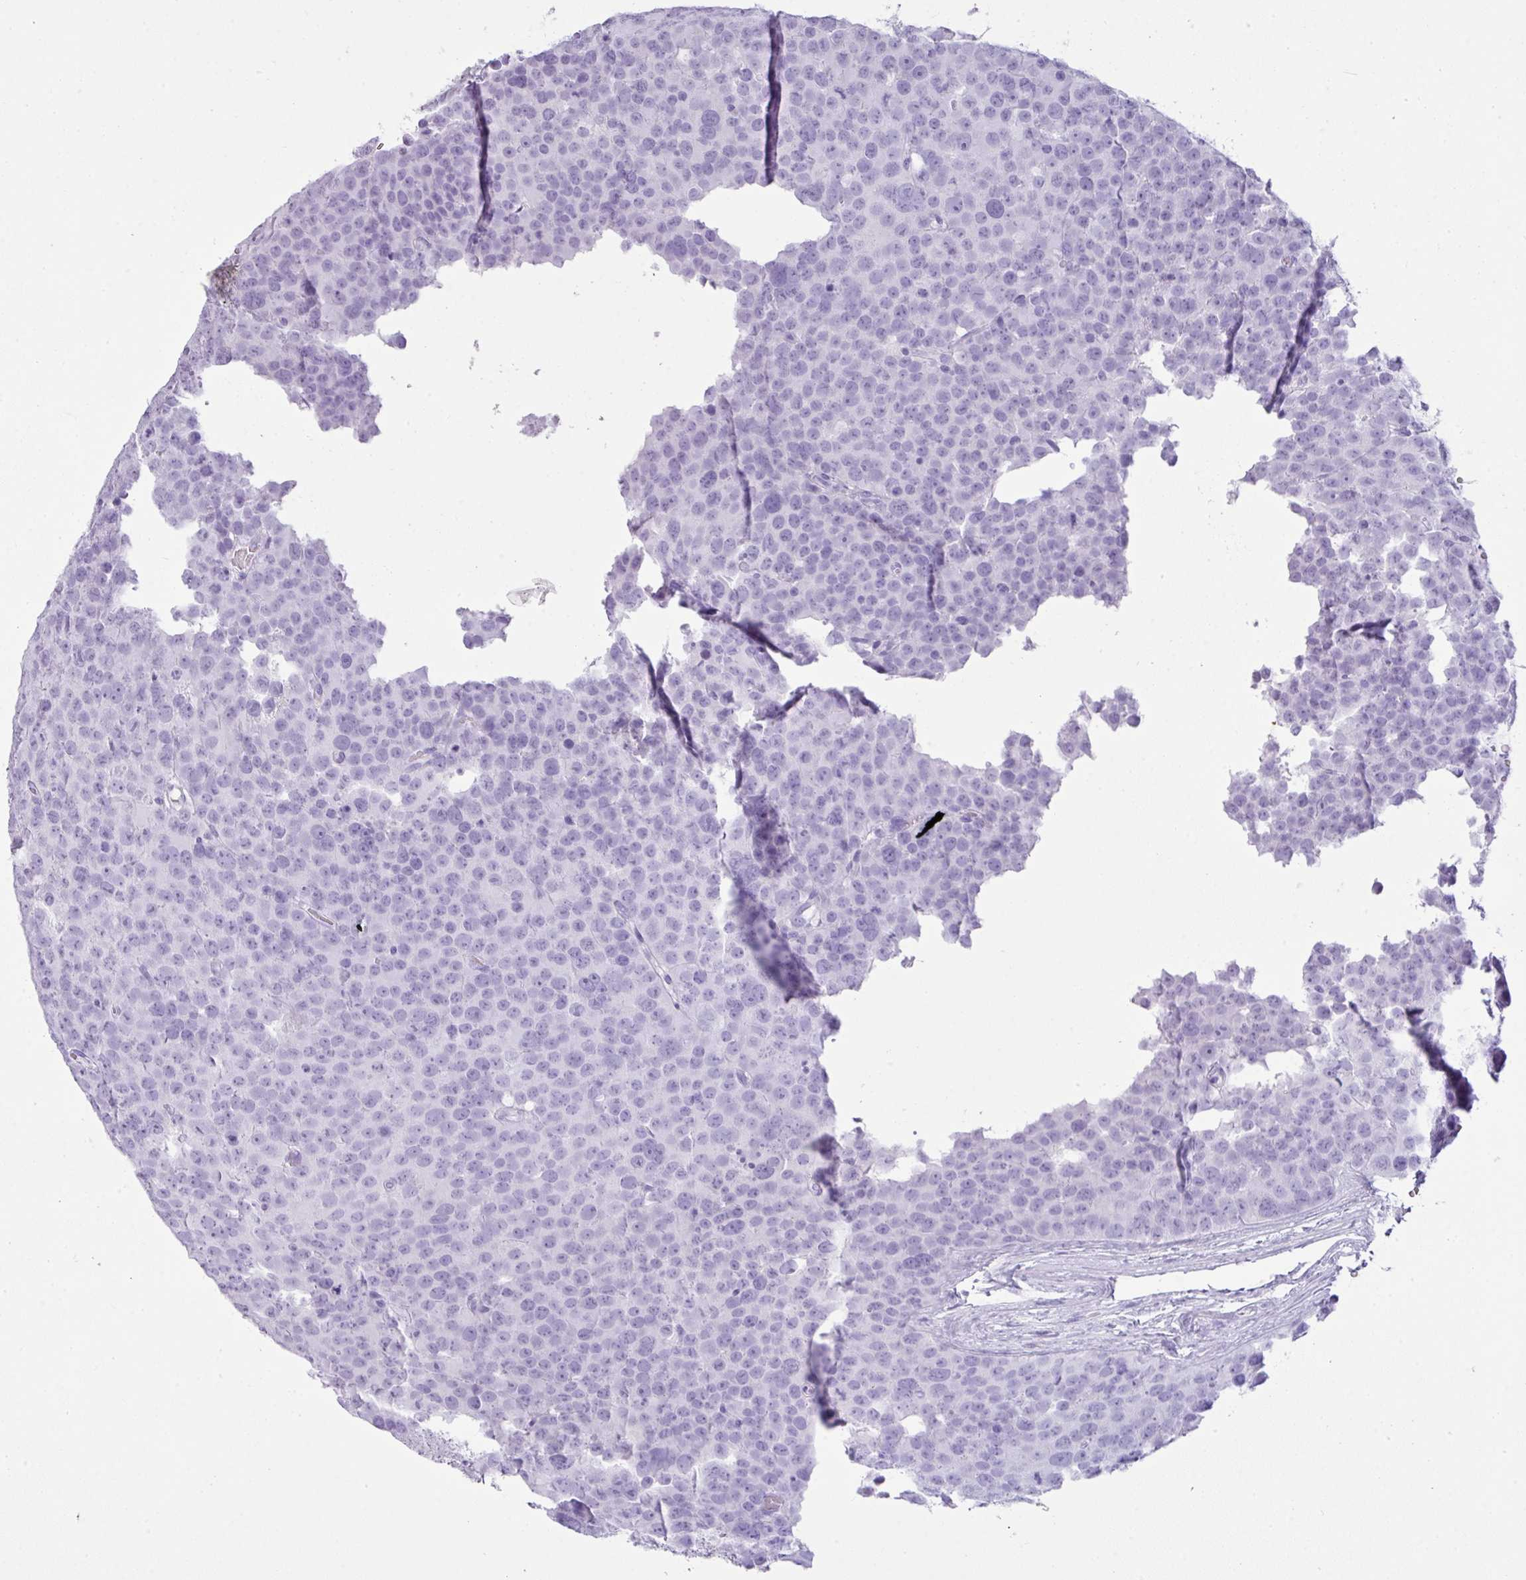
{"staining": {"intensity": "negative", "quantity": "none", "location": "none"}, "tissue": "testis cancer", "cell_type": "Tumor cells", "image_type": "cancer", "snomed": [{"axis": "morphology", "description": "Seminoma, NOS"}, {"axis": "topography", "description": "Testis"}], "caption": "Immunohistochemical staining of human testis seminoma exhibits no significant positivity in tumor cells. The staining is performed using DAB brown chromogen with nuclei counter-stained in using hematoxylin.", "gene": "TNP1", "patient": {"sex": "male", "age": 71}}